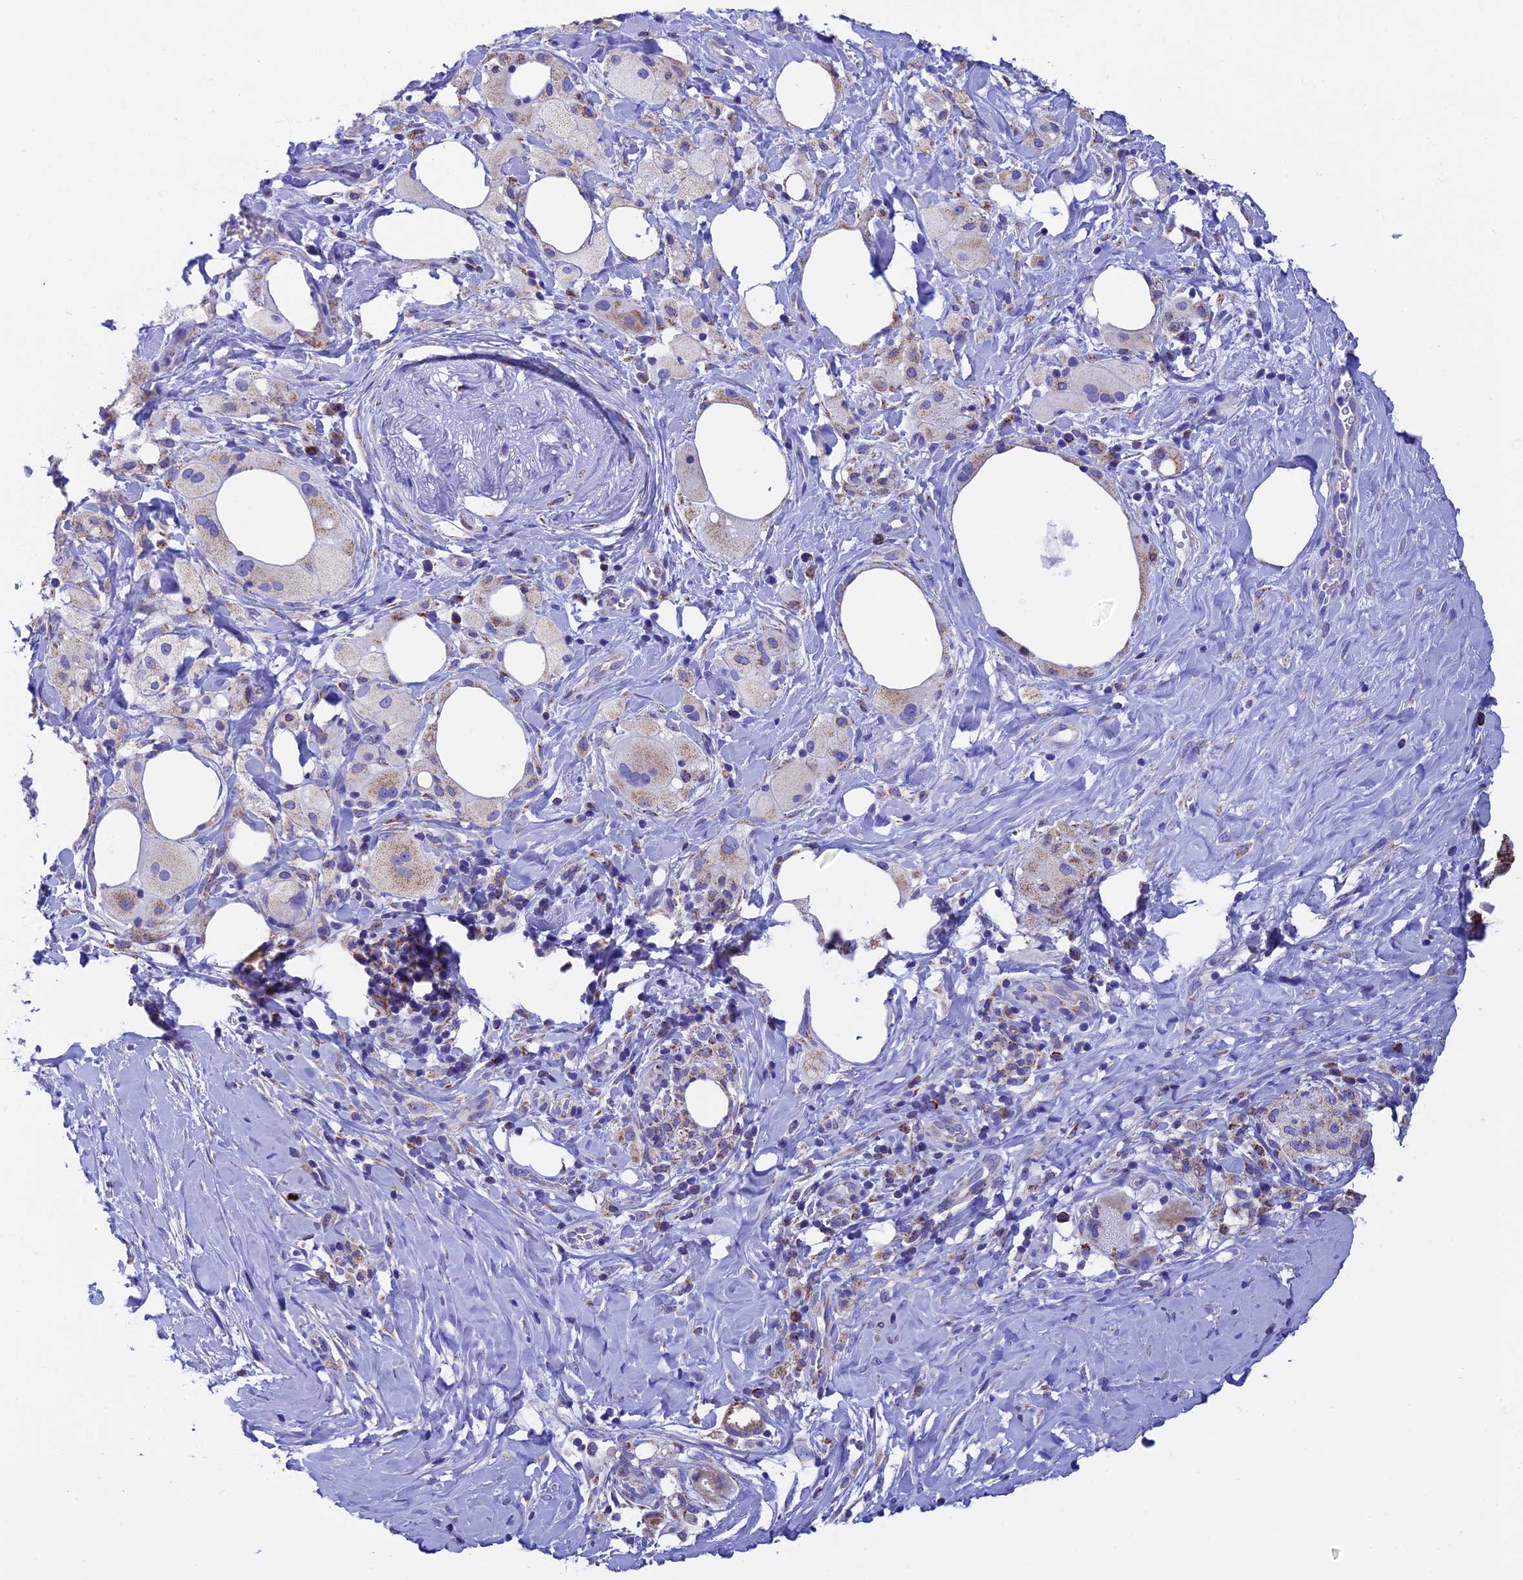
{"staining": {"intensity": "weak", "quantity": "<25%", "location": "cytoplasmic/membranous"}, "tissue": "pancreatic cancer", "cell_type": "Tumor cells", "image_type": "cancer", "snomed": [{"axis": "morphology", "description": "Adenocarcinoma, NOS"}, {"axis": "topography", "description": "Pancreas"}], "caption": "High power microscopy micrograph of an immunohistochemistry (IHC) micrograph of pancreatic cancer, revealing no significant staining in tumor cells. (DAB (3,3'-diaminobenzidine) immunohistochemistry (IHC) visualized using brightfield microscopy, high magnification).", "gene": "SLC8B1", "patient": {"sex": "male", "age": 58}}